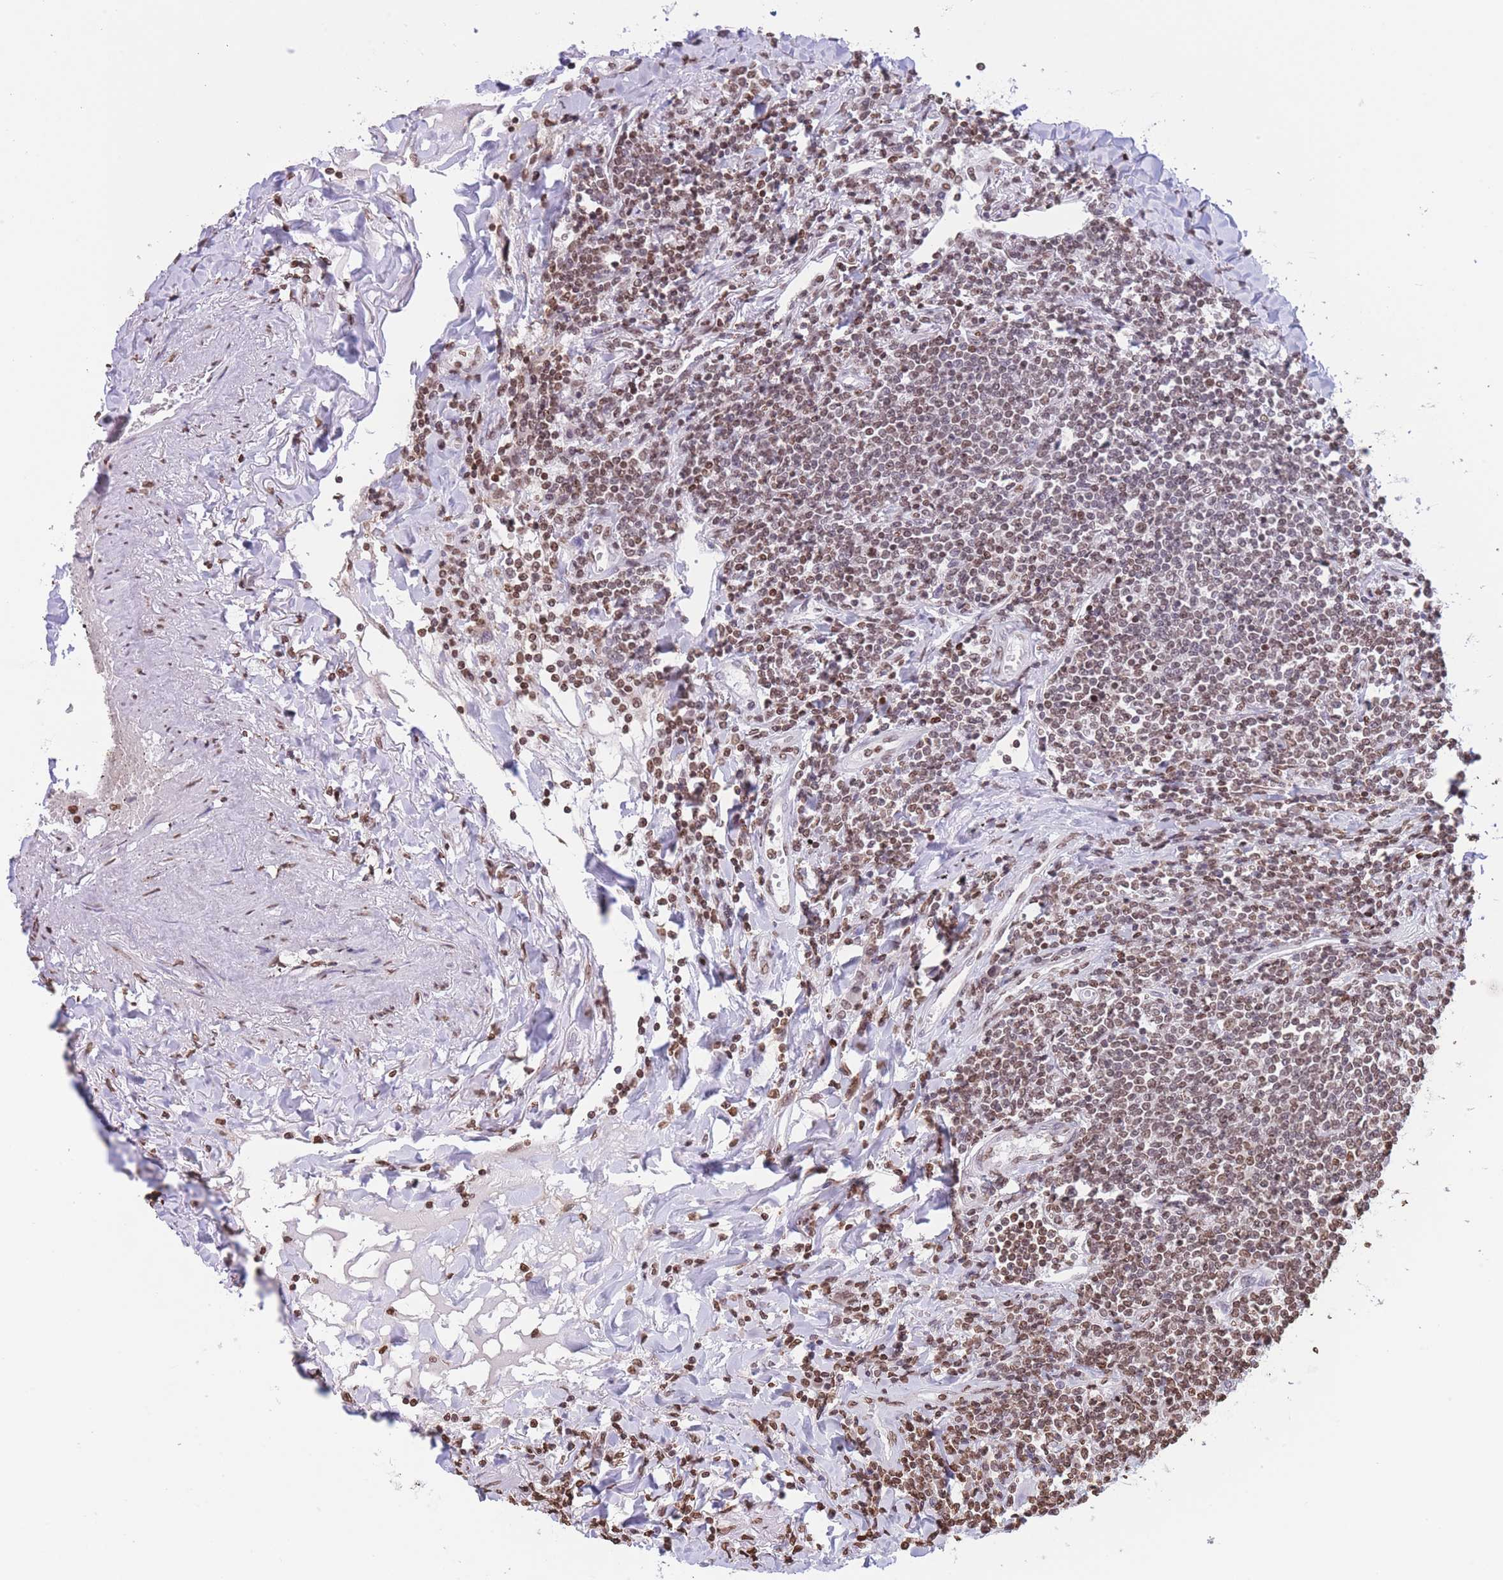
{"staining": {"intensity": "moderate", "quantity": "25%-75%", "location": "nuclear"}, "tissue": "lymphoma", "cell_type": "Tumor cells", "image_type": "cancer", "snomed": [{"axis": "morphology", "description": "Malignant lymphoma, non-Hodgkin's type, Low grade"}, {"axis": "topography", "description": "Lung"}], "caption": "Tumor cells display moderate nuclear staining in about 25%-75% of cells in lymphoma. The staining is performed using DAB brown chromogen to label protein expression. The nuclei are counter-stained blue using hematoxylin.", "gene": "H2BC11", "patient": {"sex": "female", "age": 71}}